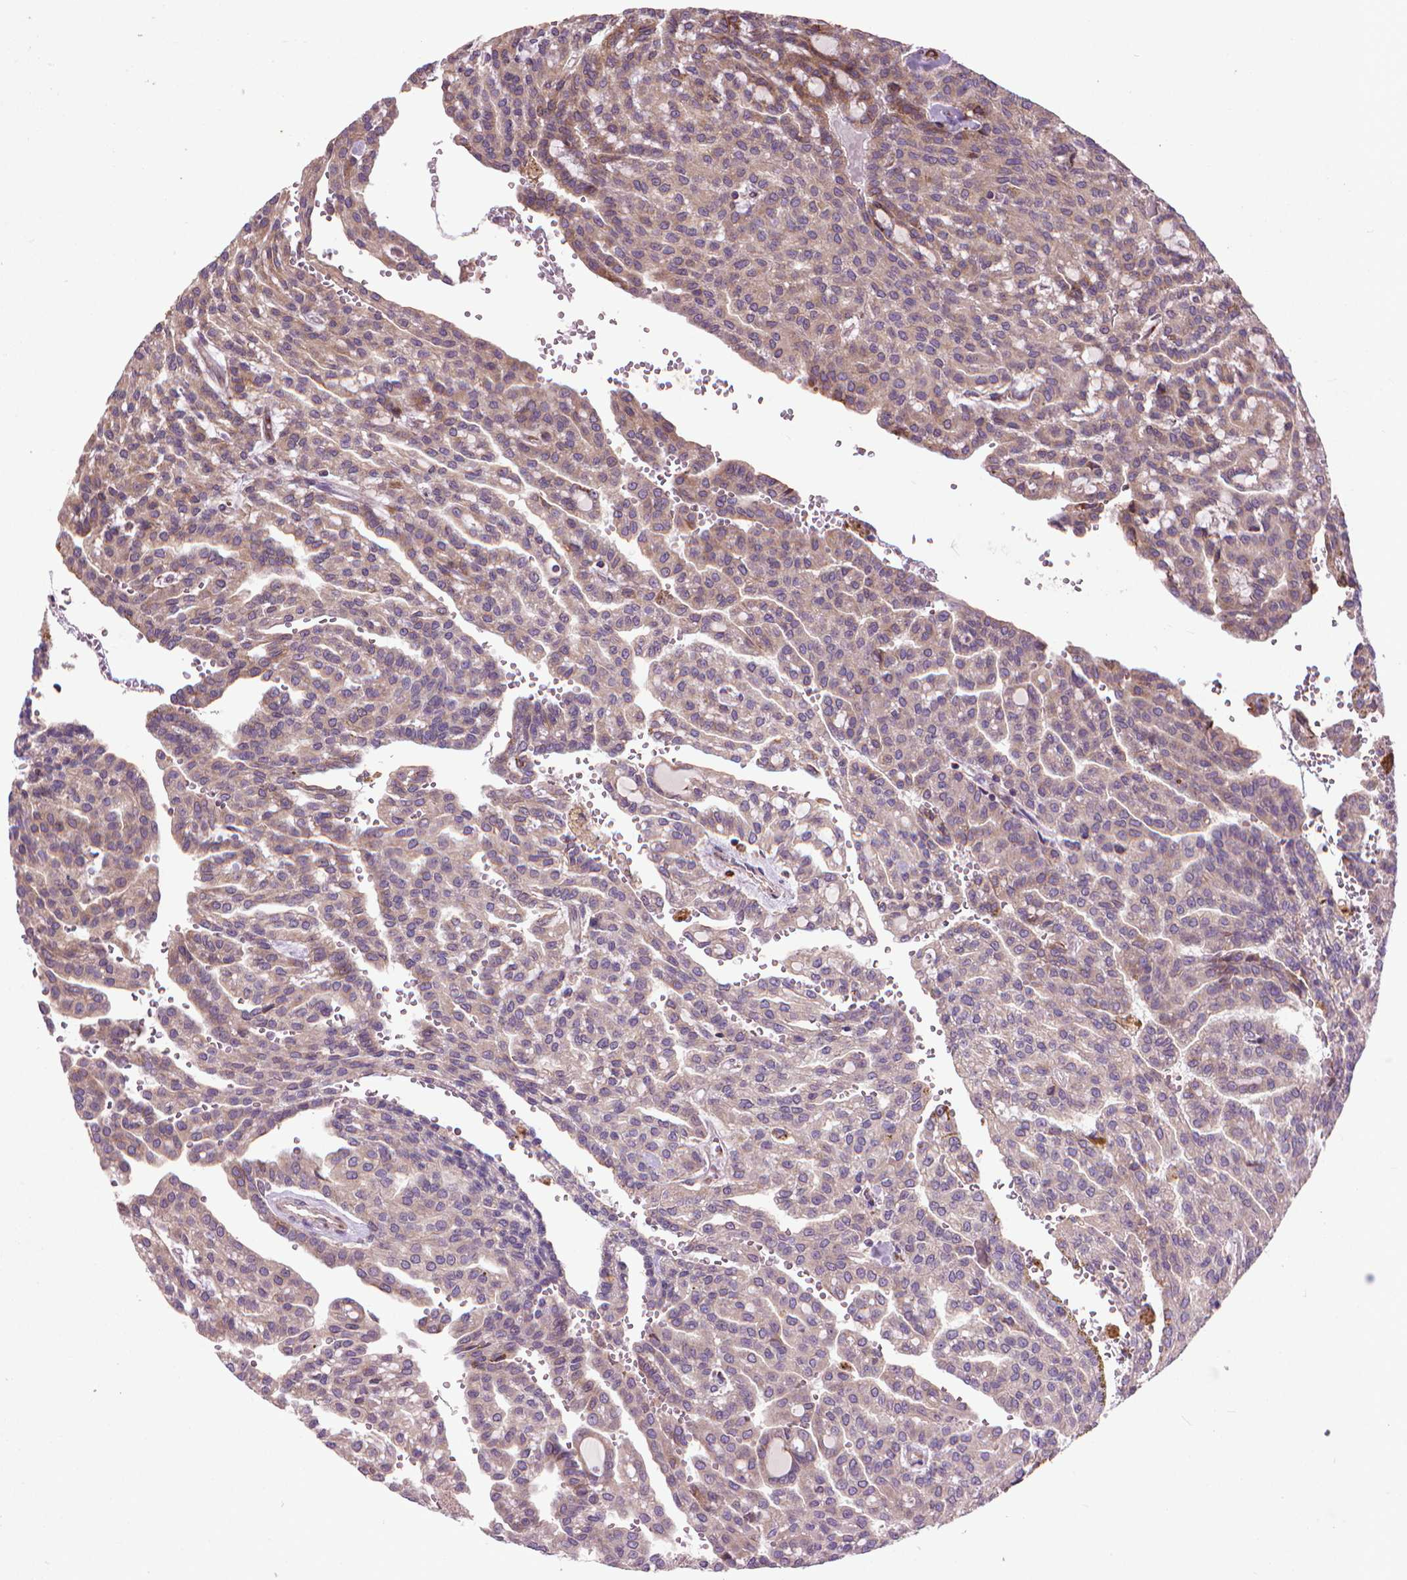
{"staining": {"intensity": "weak", "quantity": "25%-75%", "location": "cytoplasmic/membranous"}, "tissue": "renal cancer", "cell_type": "Tumor cells", "image_type": "cancer", "snomed": [{"axis": "morphology", "description": "Adenocarcinoma, NOS"}, {"axis": "topography", "description": "Kidney"}], "caption": "Immunohistochemical staining of human renal cancer shows low levels of weak cytoplasmic/membranous protein positivity in about 25%-75% of tumor cells.", "gene": "MYH14", "patient": {"sex": "male", "age": 63}}